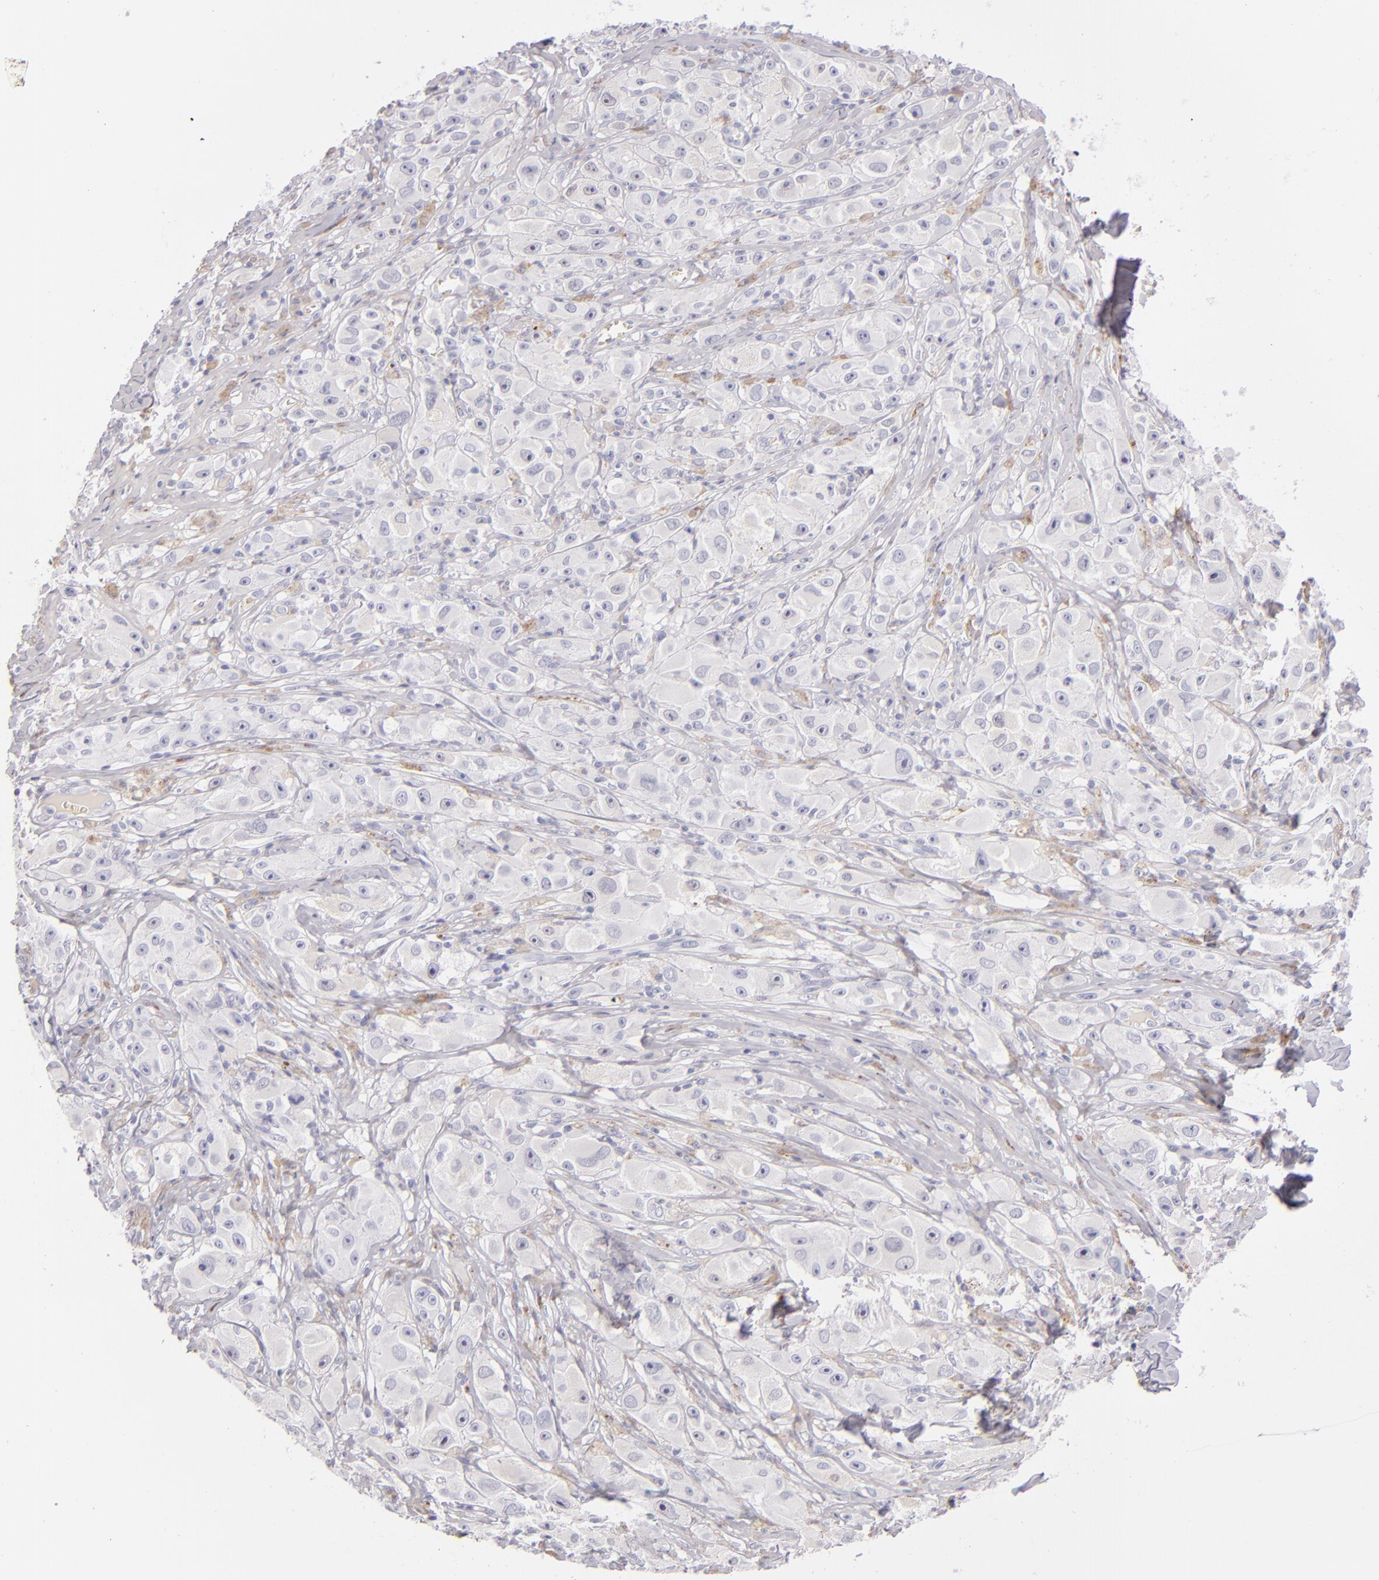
{"staining": {"intensity": "negative", "quantity": "none", "location": "none"}, "tissue": "melanoma", "cell_type": "Tumor cells", "image_type": "cancer", "snomed": [{"axis": "morphology", "description": "Malignant melanoma, NOS"}, {"axis": "topography", "description": "Skin"}], "caption": "Malignant melanoma stained for a protein using immunohistochemistry (IHC) exhibits no staining tumor cells.", "gene": "CD207", "patient": {"sex": "male", "age": 56}}